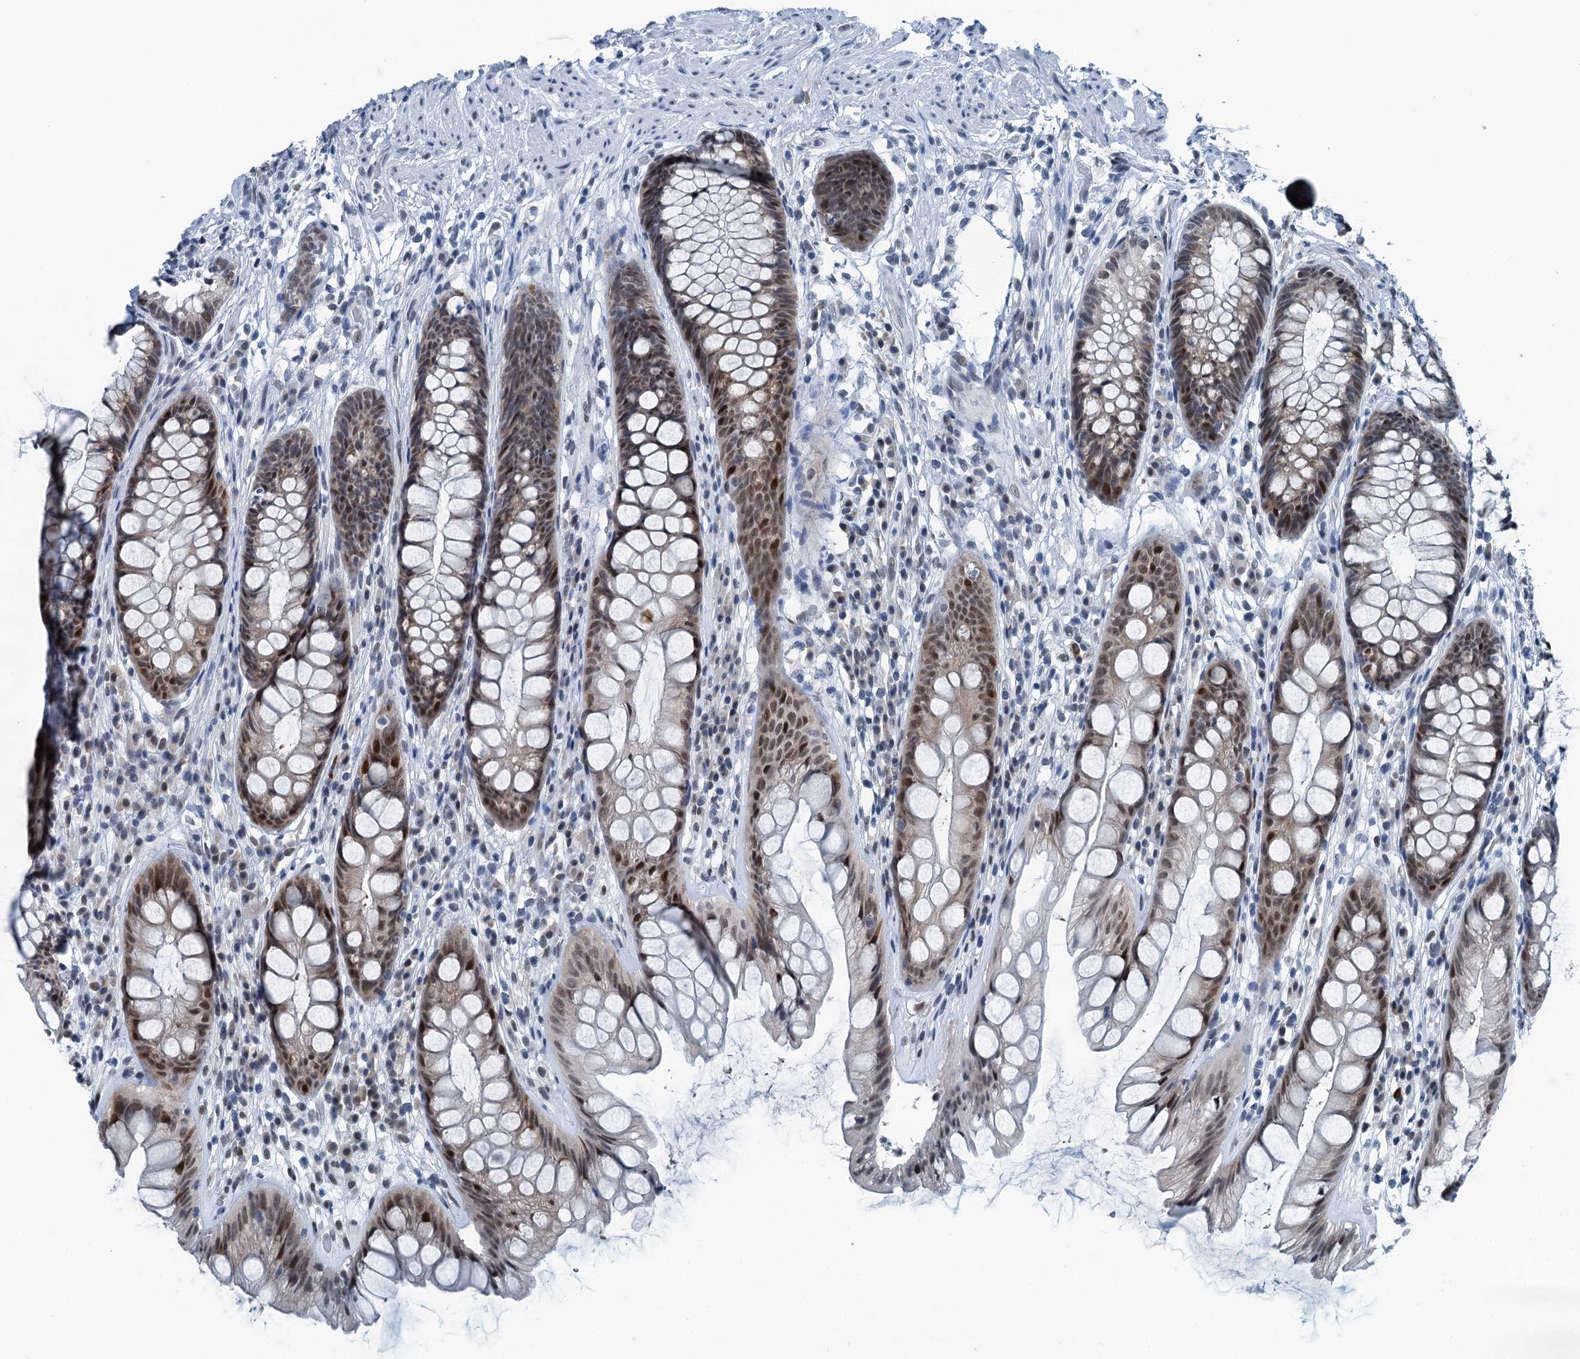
{"staining": {"intensity": "moderate", "quantity": "25%-75%", "location": "nuclear"}, "tissue": "rectum", "cell_type": "Glandular cells", "image_type": "normal", "snomed": [{"axis": "morphology", "description": "Normal tissue, NOS"}, {"axis": "topography", "description": "Rectum"}], "caption": "A high-resolution image shows immunohistochemistry (IHC) staining of normal rectum, which reveals moderate nuclear positivity in about 25%-75% of glandular cells.", "gene": "TRPT1", "patient": {"sex": "male", "age": 74}}